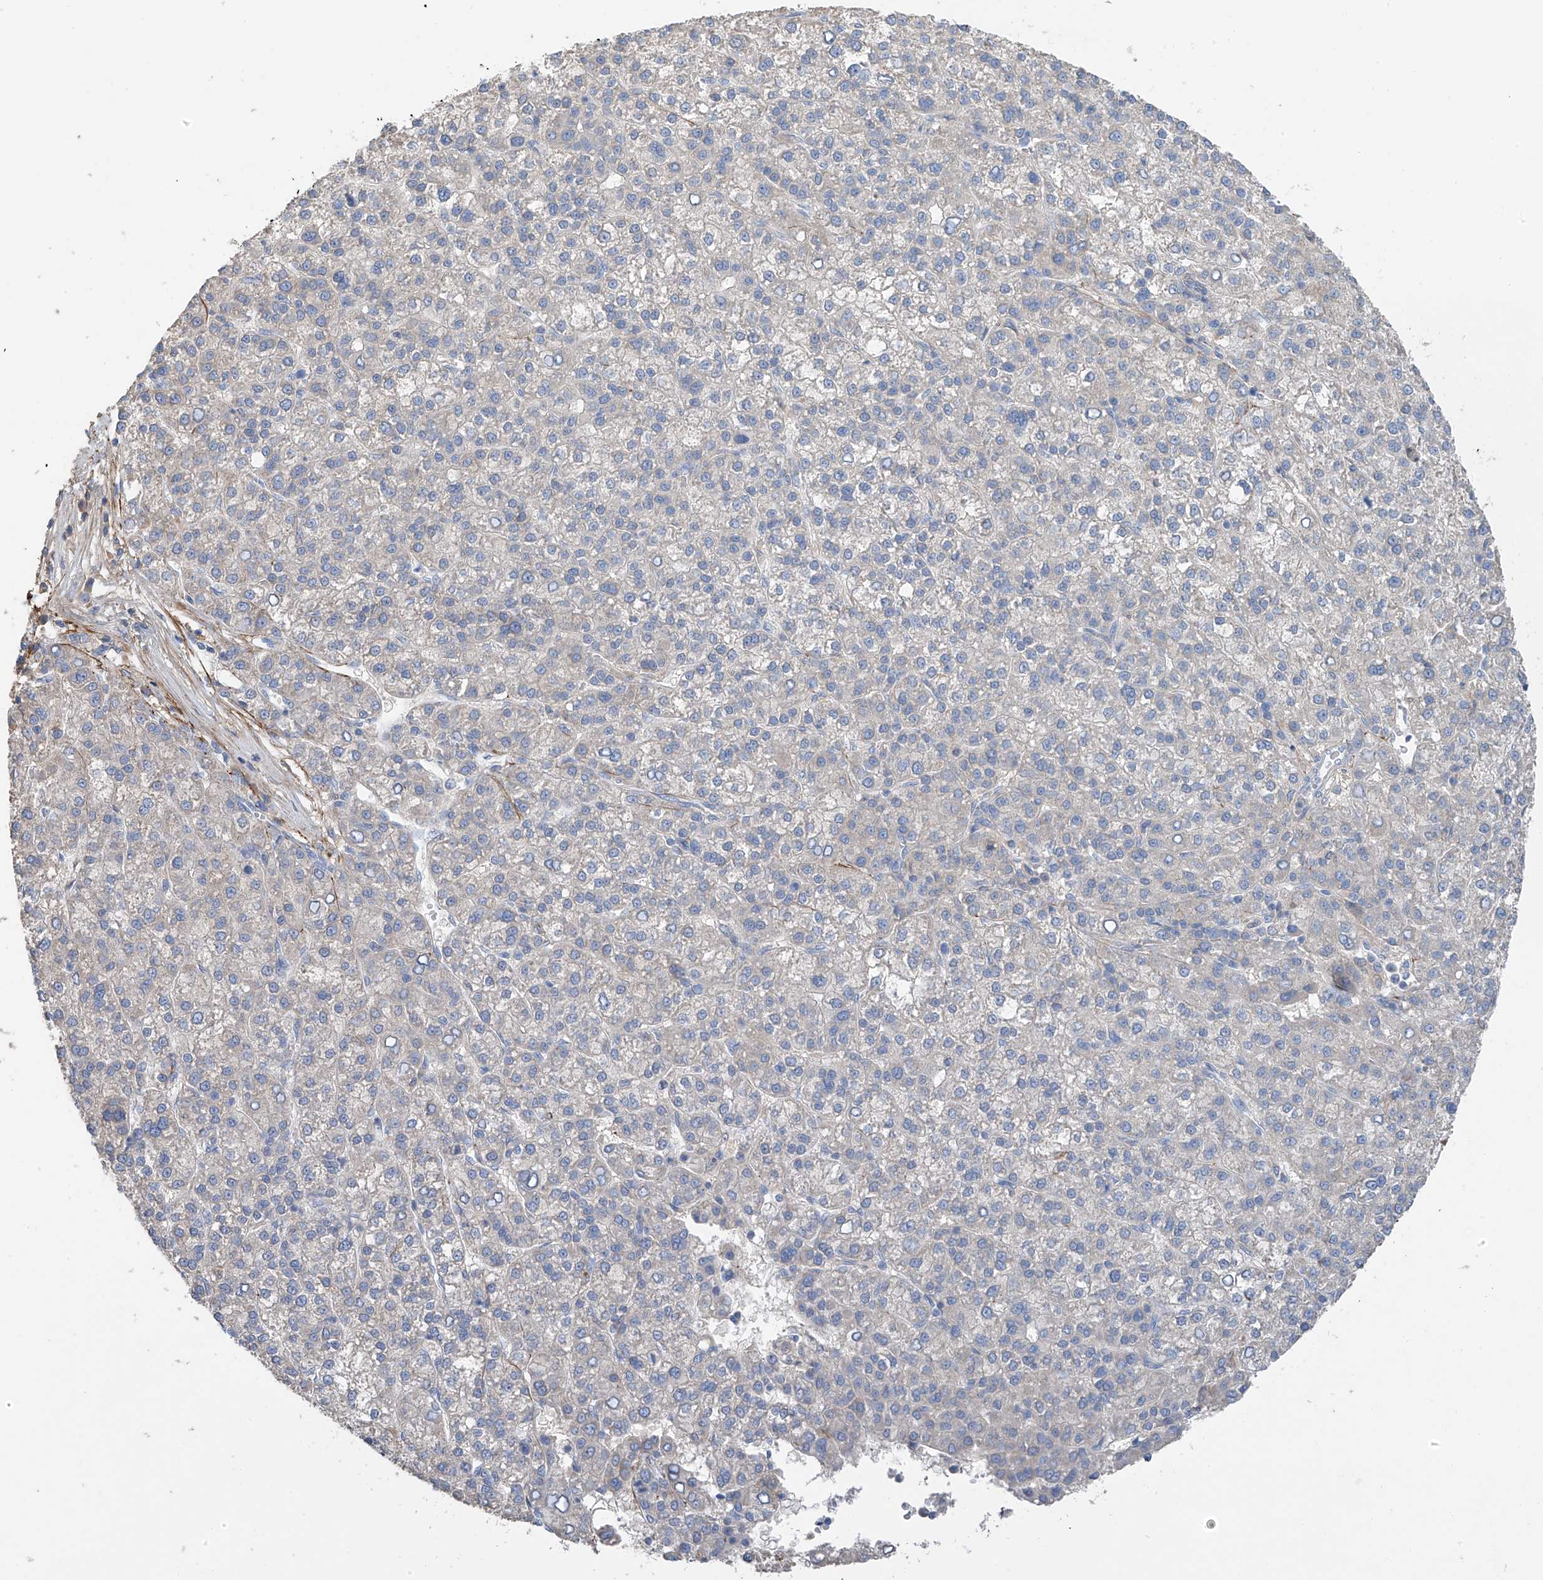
{"staining": {"intensity": "negative", "quantity": "none", "location": "none"}, "tissue": "liver cancer", "cell_type": "Tumor cells", "image_type": "cancer", "snomed": [{"axis": "morphology", "description": "Carcinoma, Hepatocellular, NOS"}, {"axis": "topography", "description": "Liver"}], "caption": "Tumor cells show no significant protein positivity in liver cancer.", "gene": "GALNTL6", "patient": {"sex": "female", "age": 58}}